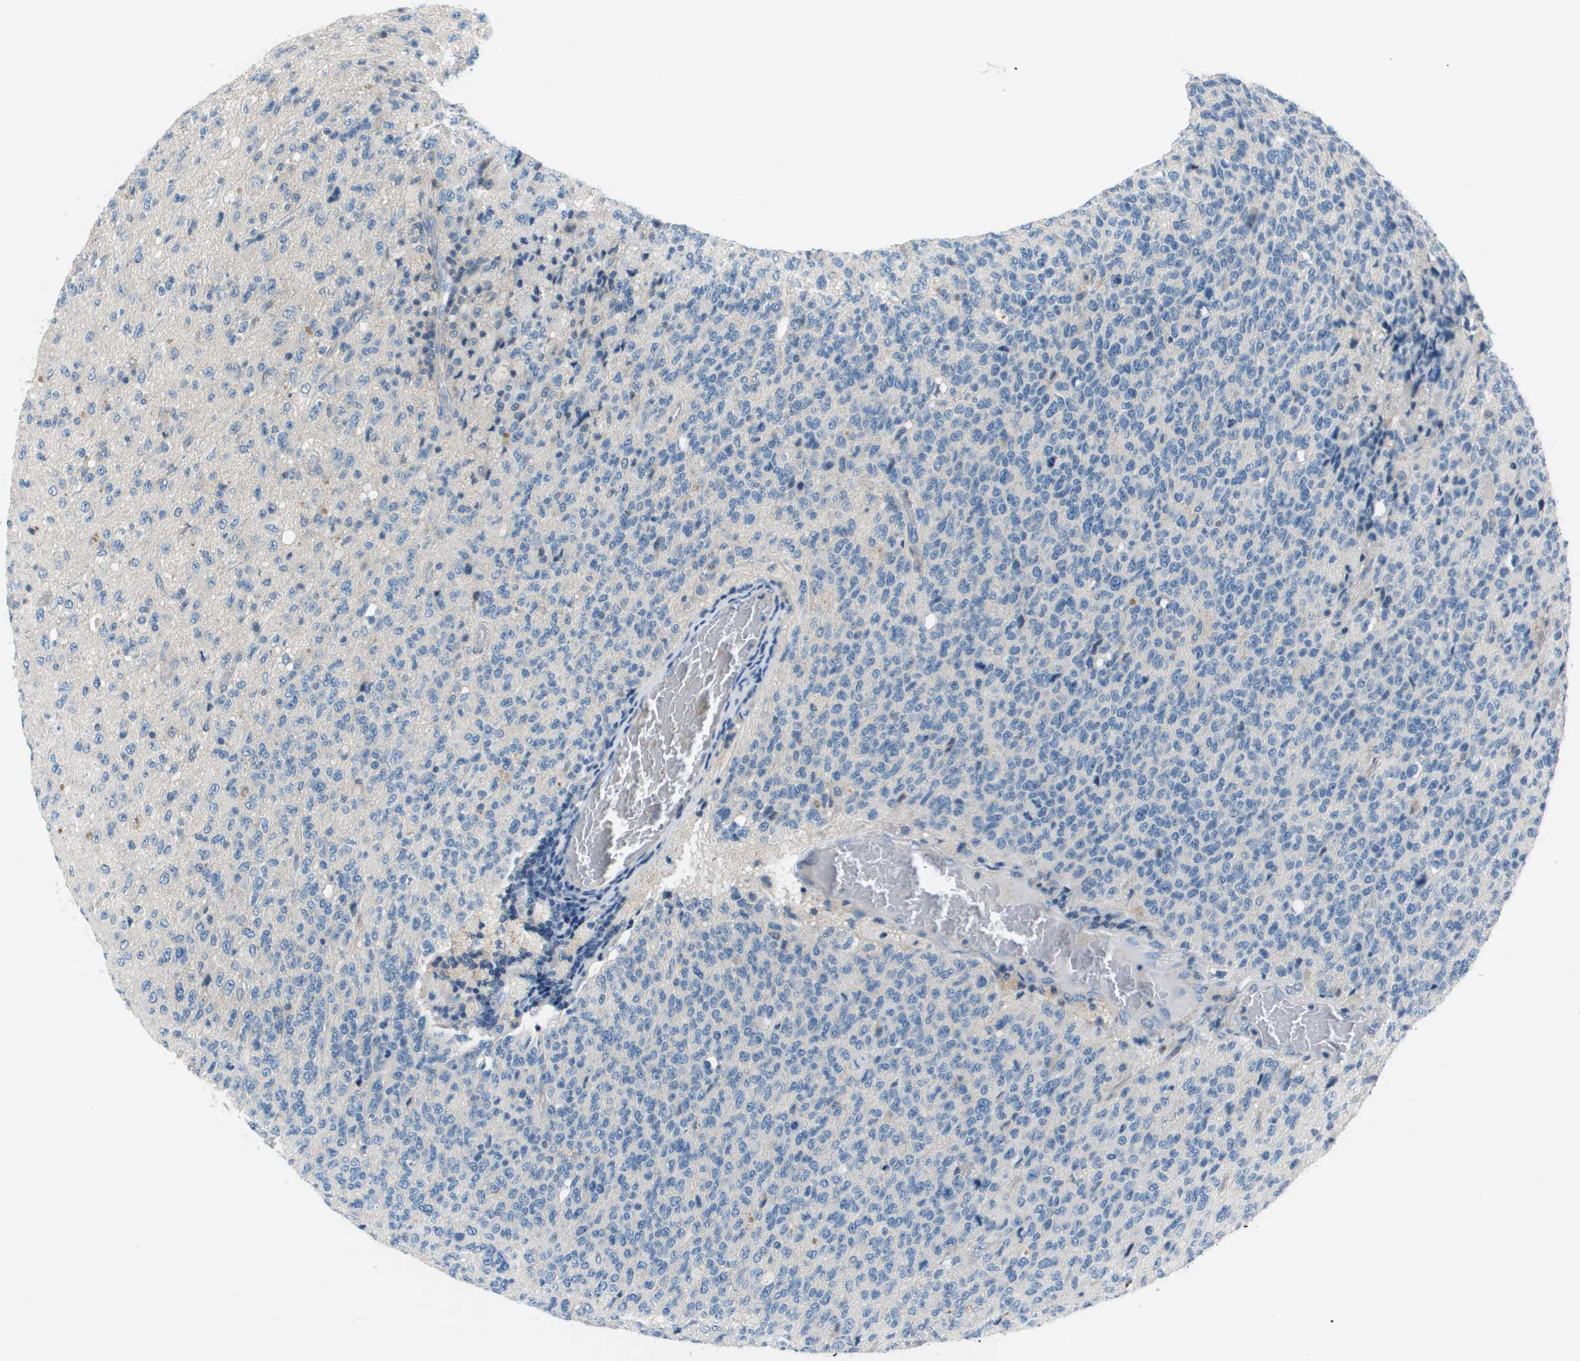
{"staining": {"intensity": "negative", "quantity": "none", "location": "none"}, "tissue": "glioma", "cell_type": "Tumor cells", "image_type": "cancer", "snomed": [{"axis": "morphology", "description": "Glioma, malignant, High grade"}, {"axis": "topography", "description": "pancreas cauda"}], "caption": "Protein analysis of malignant glioma (high-grade) displays no significant expression in tumor cells.", "gene": "PCOLCE", "patient": {"sex": "male", "age": 60}}